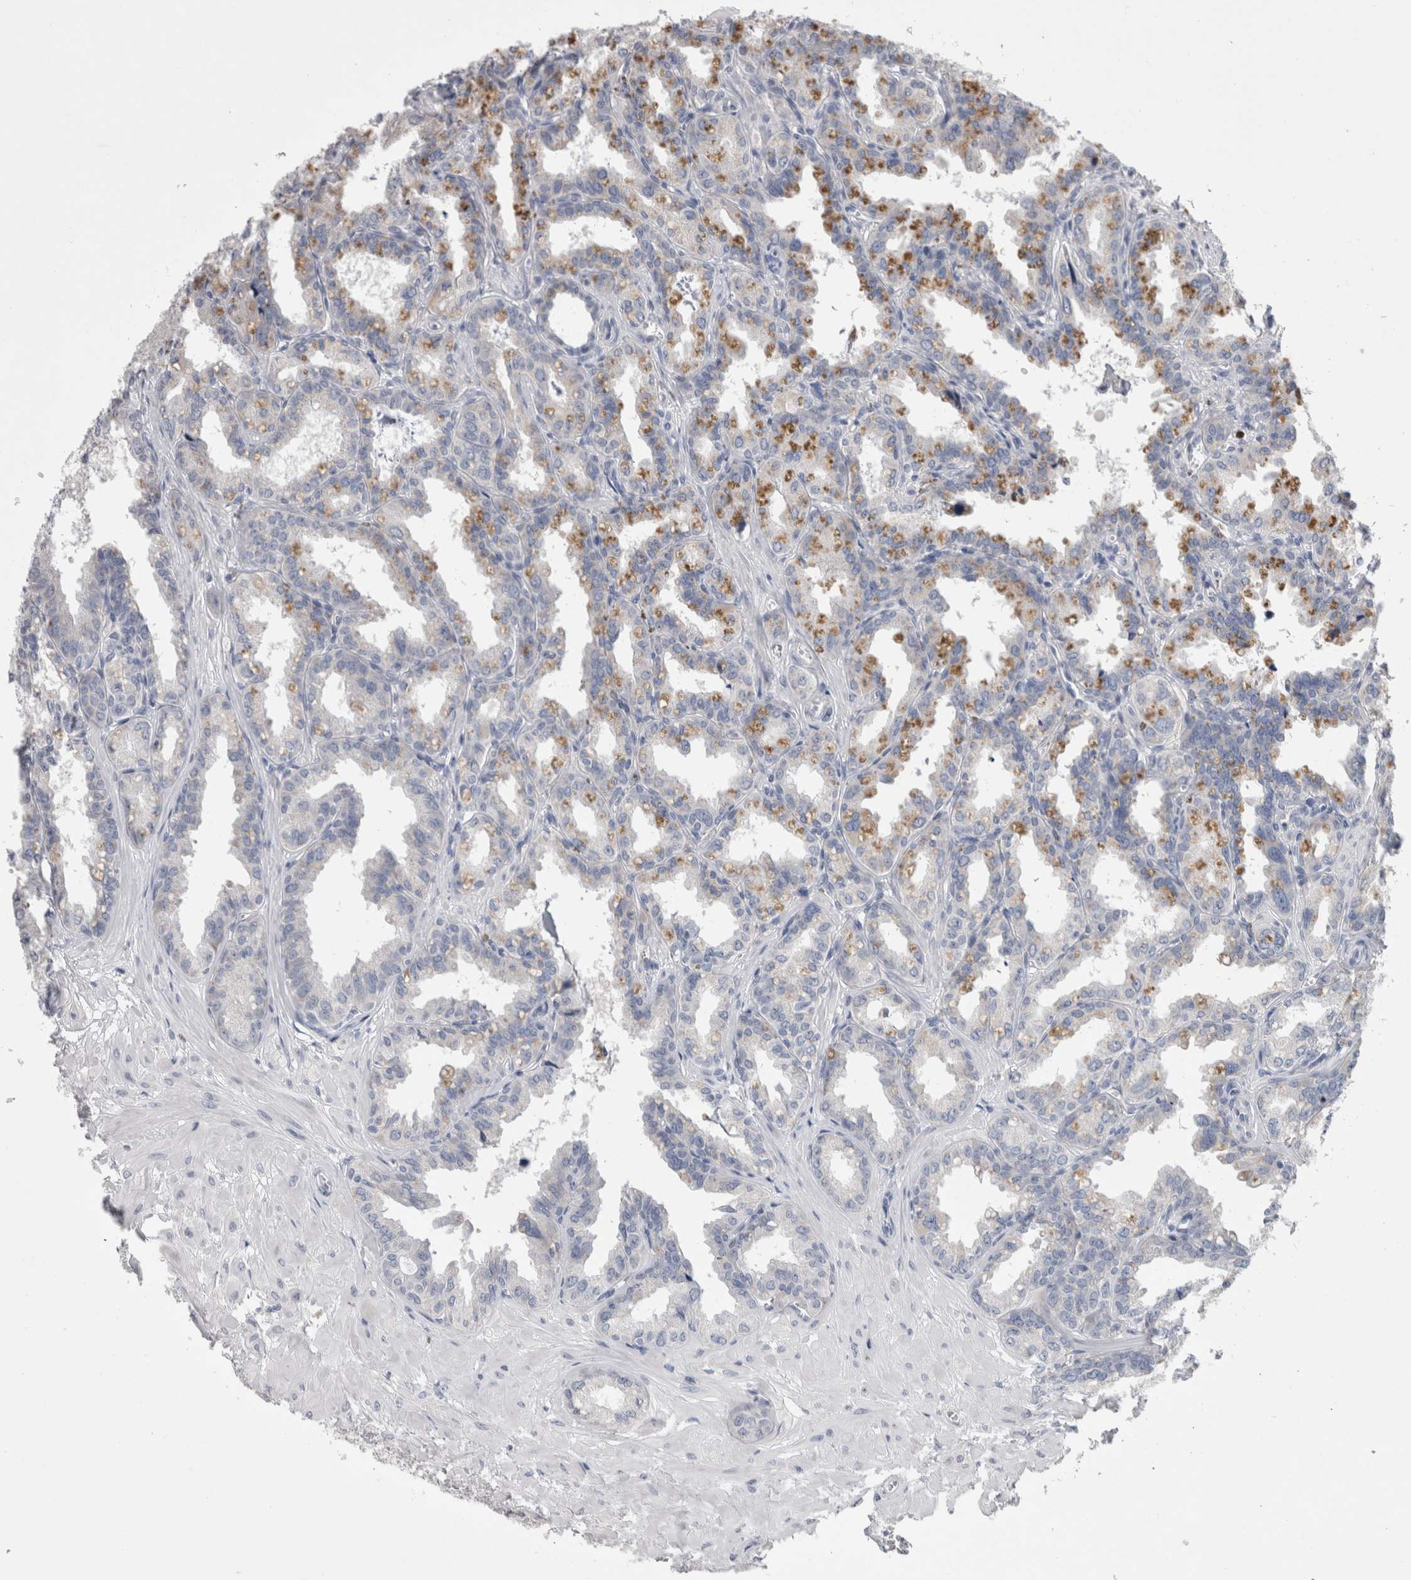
{"staining": {"intensity": "moderate", "quantity": "25%-75%", "location": "cytoplasmic/membranous"}, "tissue": "seminal vesicle", "cell_type": "Glandular cells", "image_type": "normal", "snomed": [{"axis": "morphology", "description": "Normal tissue, NOS"}, {"axis": "topography", "description": "Prostate"}, {"axis": "topography", "description": "Seminal veicle"}], "caption": "Moderate cytoplasmic/membranous protein staining is seen in about 25%-75% of glandular cells in seminal vesicle. (Brightfield microscopy of DAB IHC at high magnification).", "gene": "PWP2", "patient": {"sex": "male", "age": 51}}